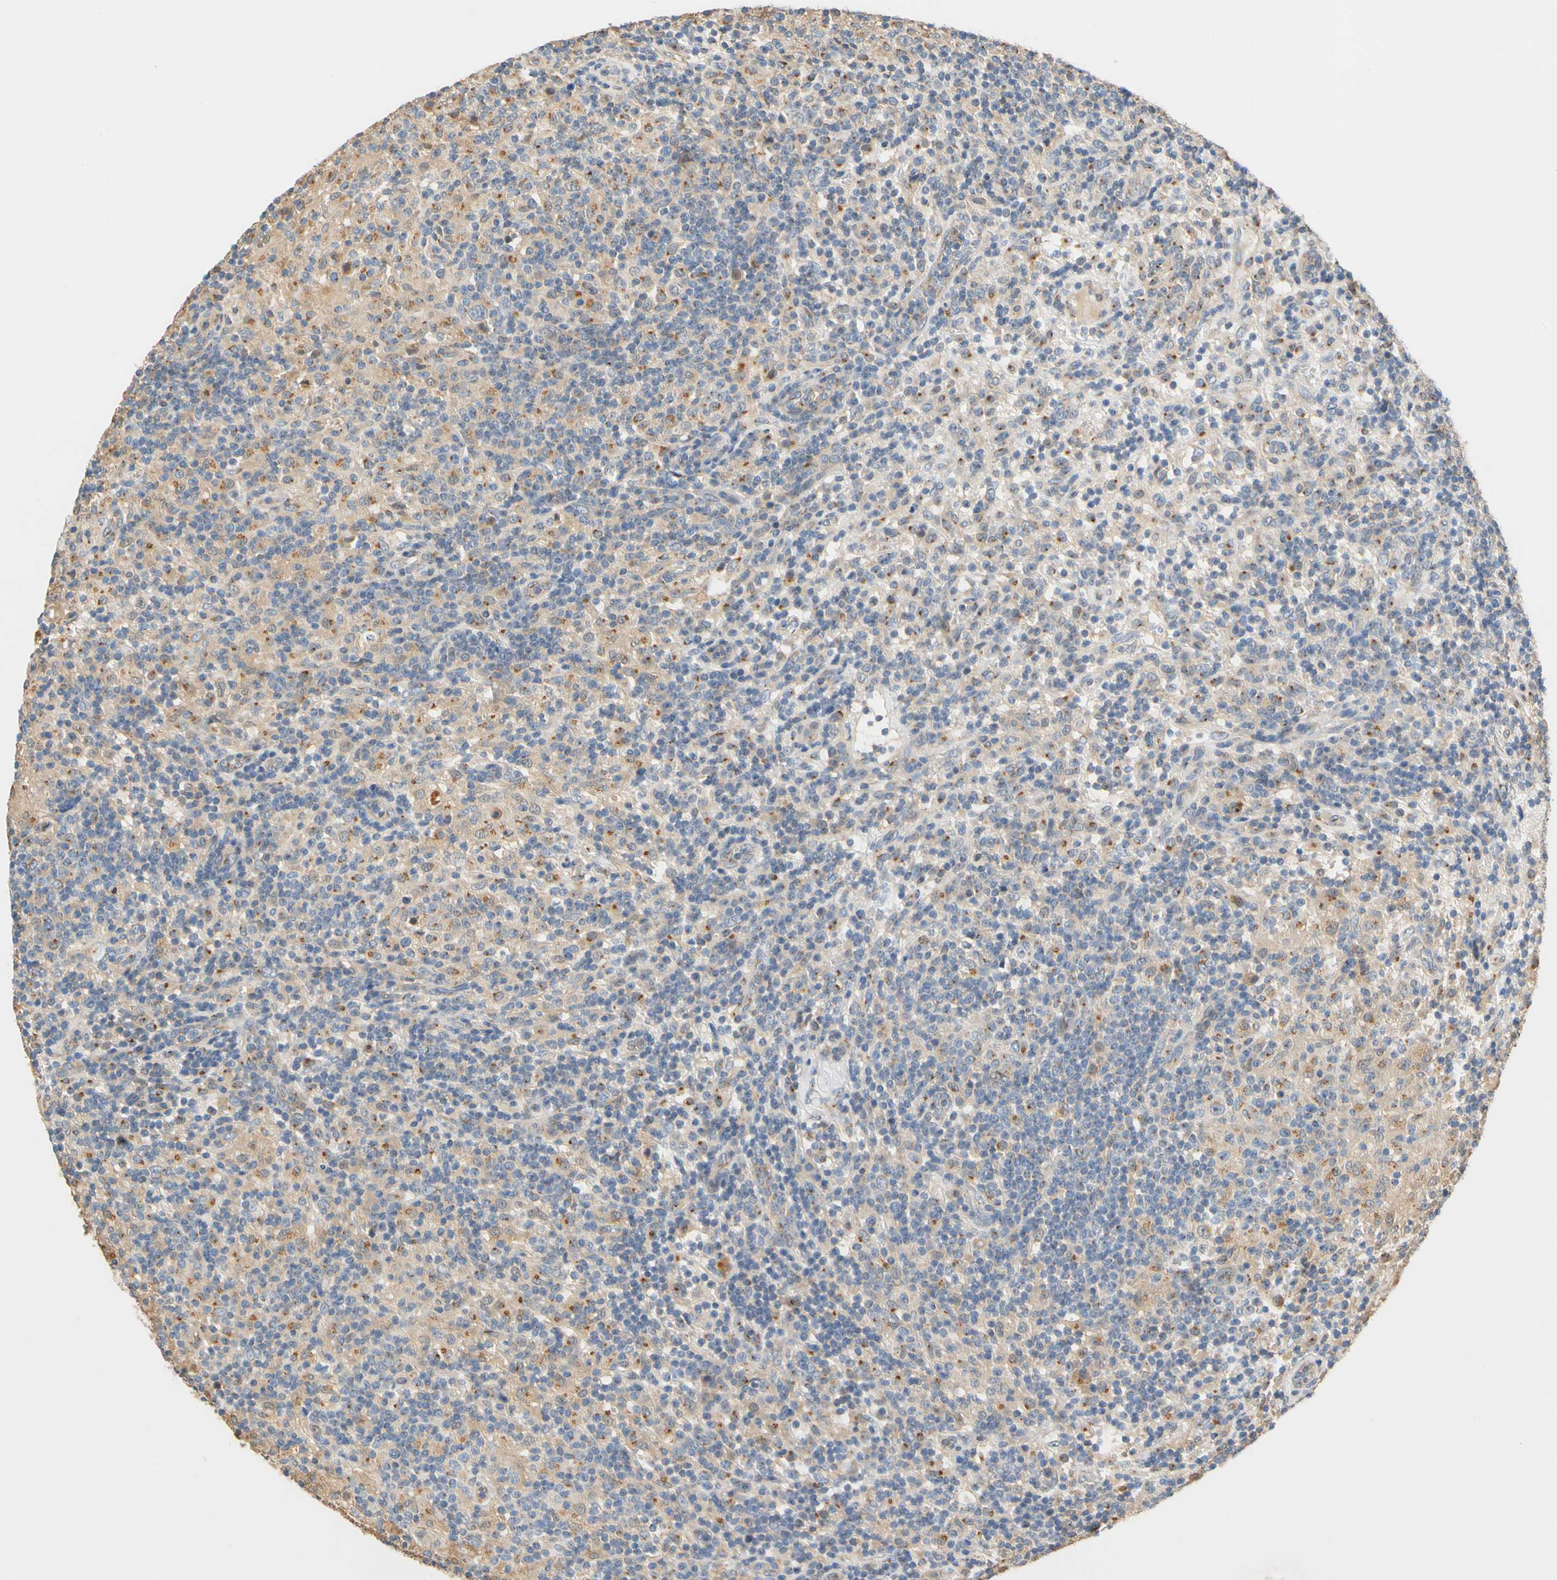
{"staining": {"intensity": "weak", "quantity": ">75%", "location": "cytoplasmic/membranous"}, "tissue": "lymphoma", "cell_type": "Tumor cells", "image_type": "cancer", "snomed": [{"axis": "morphology", "description": "Hodgkin's disease, NOS"}, {"axis": "topography", "description": "Lymph node"}], "caption": "Immunohistochemical staining of human Hodgkin's disease shows weak cytoplasmic/membranous protein staining in approximately >75% of tumor cells. The staining was performed using DAB, with brown indicating positive protein expression. Nuclei are stained blue with hematoxylin.", "gene": "GPSM2", "patient": {"sex": "male", "age": 70}}